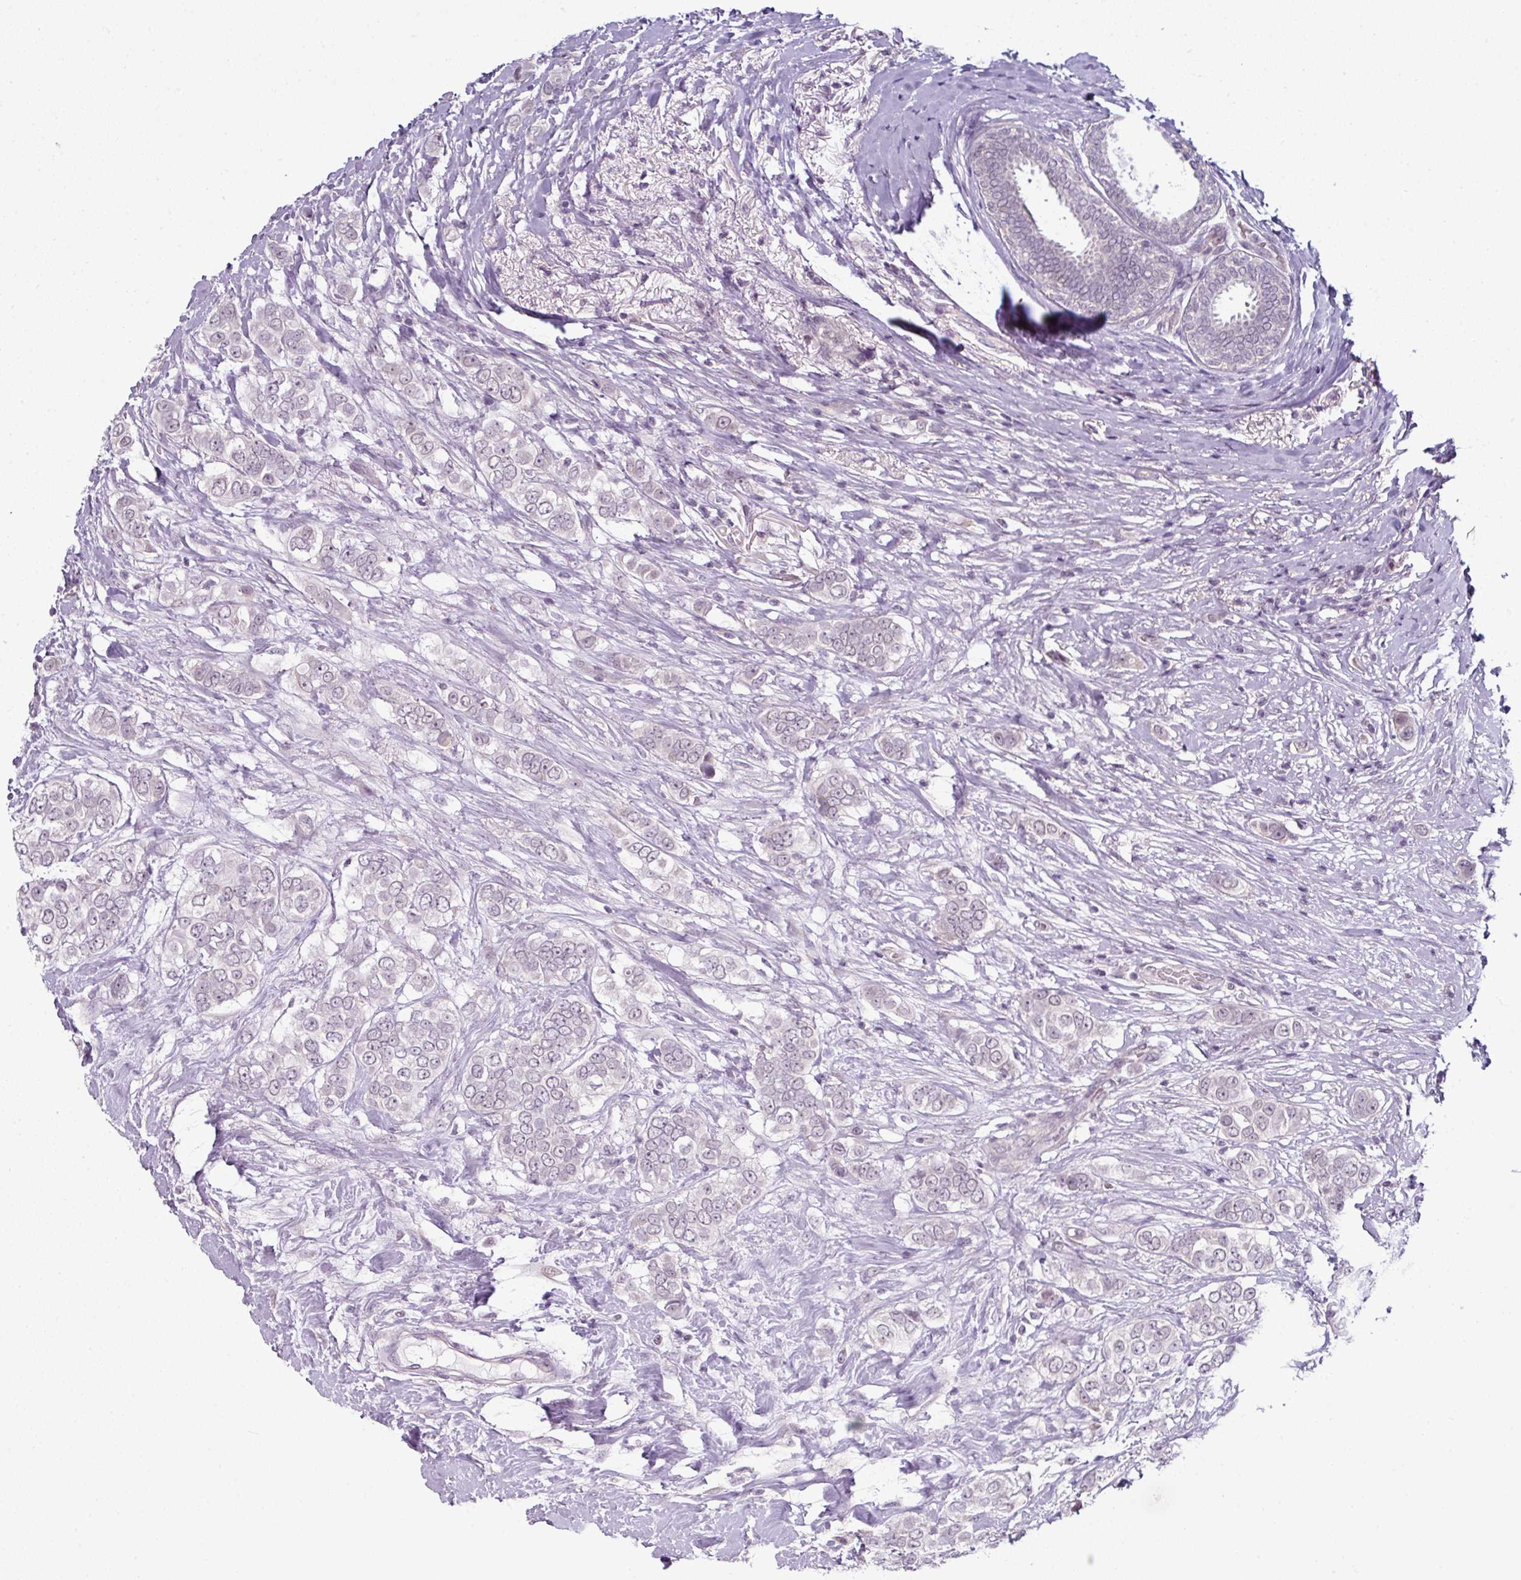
{"staining": {"intensity": "negative", "quantity": "none", "location": "none"}, "tissue": "breast cancer", "cell_type": "Tumor cells", "image_type": "cancer", "snomed": [{"axis": "morphology", "description": "Lobular carcinoma"}, {"axis": "topography", "description": "Breast"}], "caption": "Immunohistochemistry of human breast cancer (lobular carcinoma) shows no expression in tumor cells. Nuclei are stained in blue.", "gene": "OR52D1", "patient": {"sex": "female", "age": 51}}